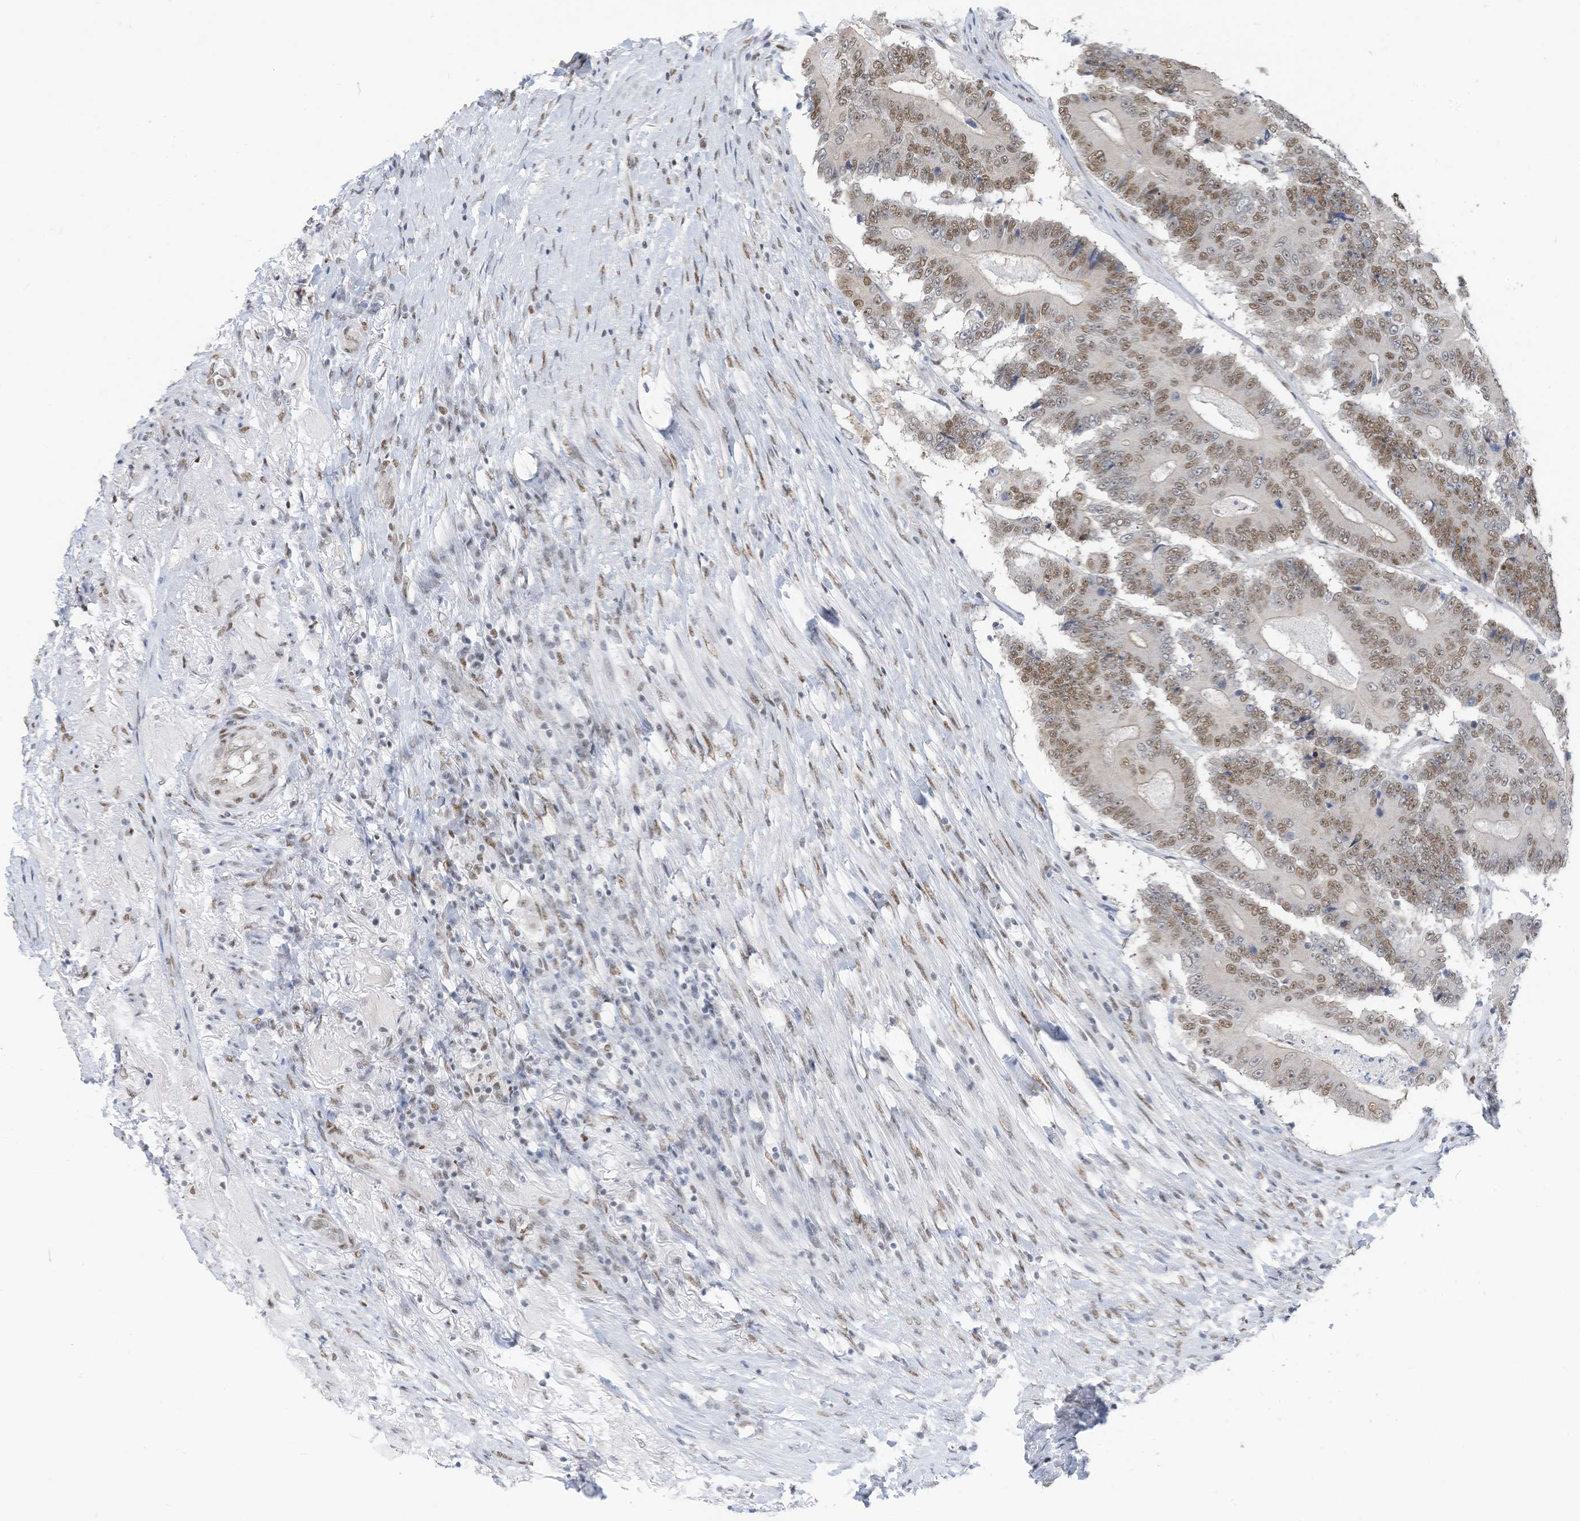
{"staining": {"intensity": "moderate", "quantity": ">75%", "location": "nuclear"}, "tissue": "colorectal cancer", "cell_type": "Tumor cells", "image_type": "cancer", "snomed": [{"axis": "morphology", "description": "Adenocarcinoma, NOS"}, {"axis": "topography", "description": "Colon"}], "caption": "Adenocarcinoma (colorectal) stained for a protein exhibits moderate nuclear positivity in tumor cells. The protein is stained brown, and the nuclei are stained in blue (DAB IHC with brightfield microscopy, high magnification).", "gene": "KHSRP", "patient": {"sex": "male", "age": 83}}